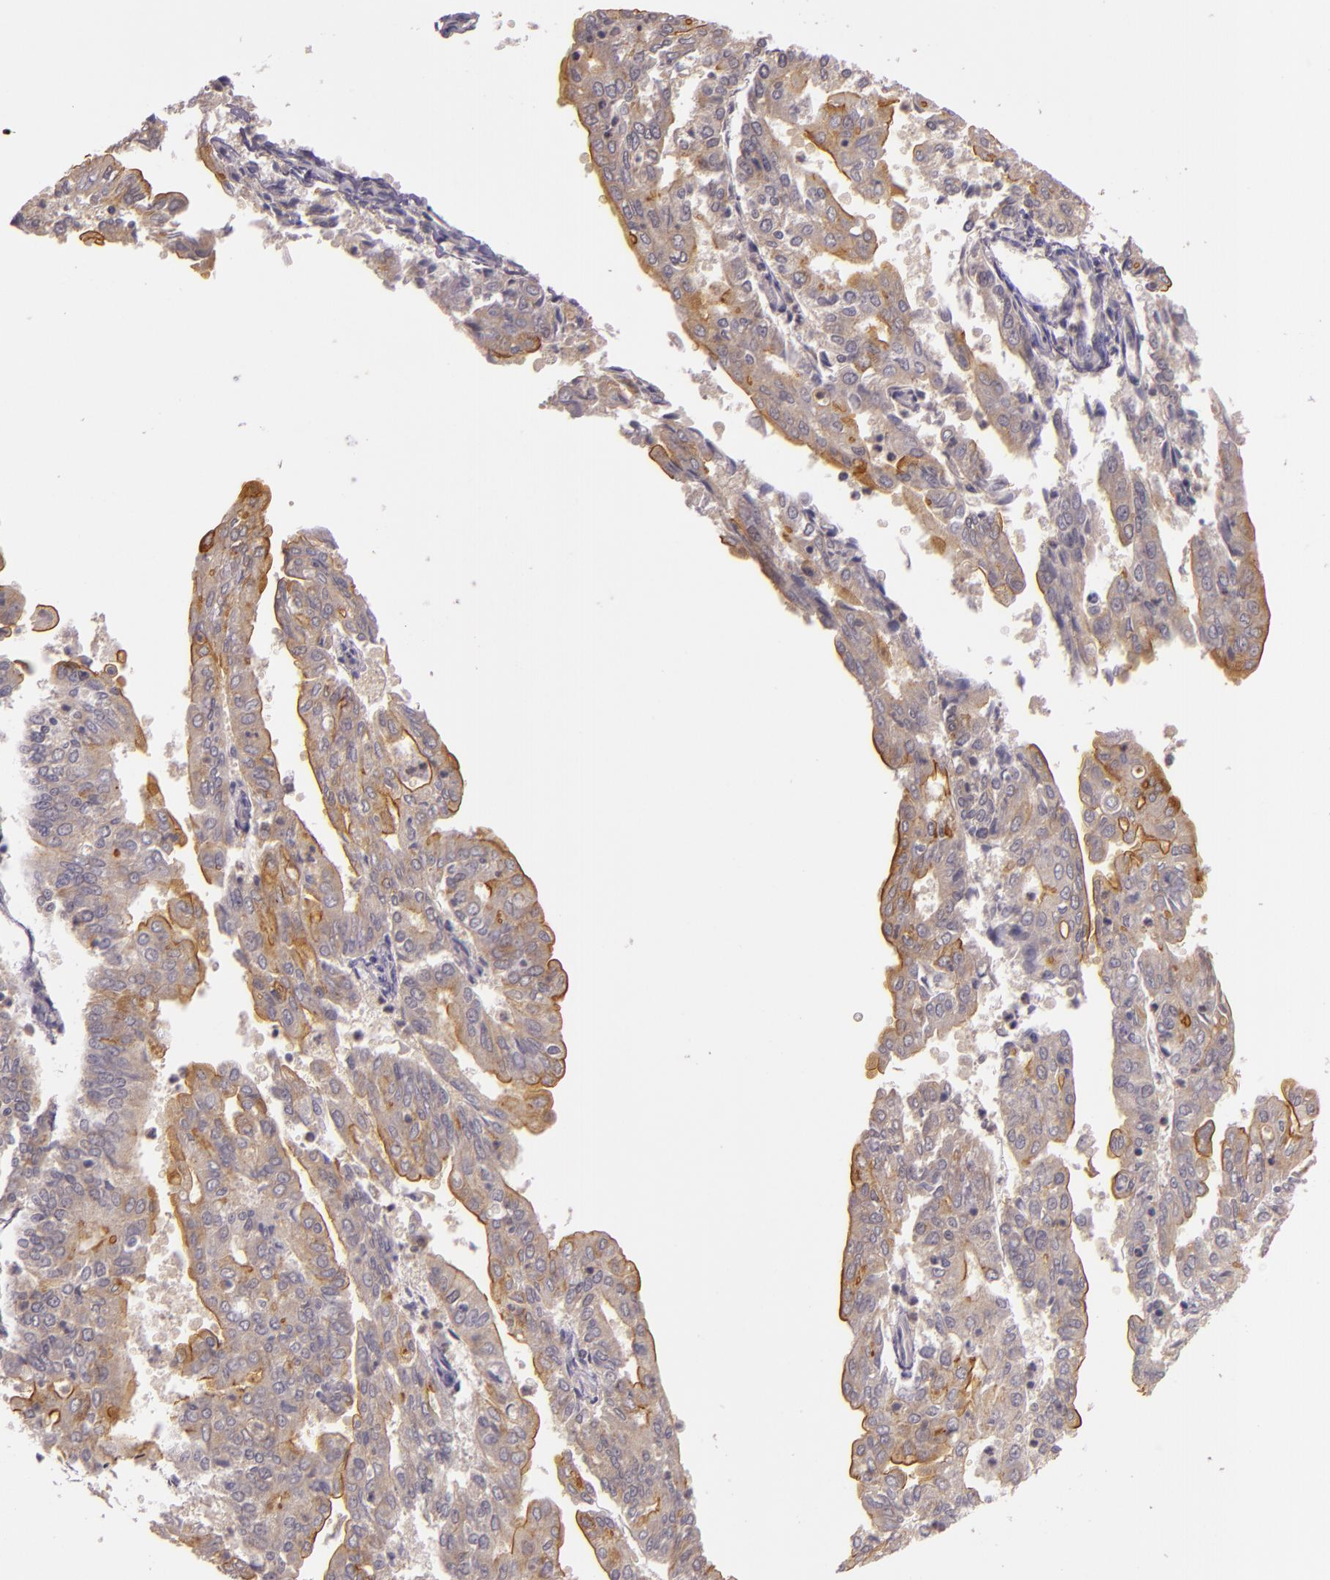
{"staining": {"intensity": "weak", "quantity": "25%-75%", "location": "cytoplasmic/membranous"}, "tissue": "endometrial cancer", "cell_type": "Tumor cells", "image_type": "cancer", "snomed": [{"axis": "morphology", "description": "Adenocarcinoma, NOS"}, {"axis": "topography", "description": "Endometrium"}], "caption": "Endometrial adenocarcinoma stained with IHC displays weak cytoplasmic/membranous expression in approximately 25%-75% of tumor cells.", "gene": "ARMH4", "patient": {"sex": "female", "age": 79}}